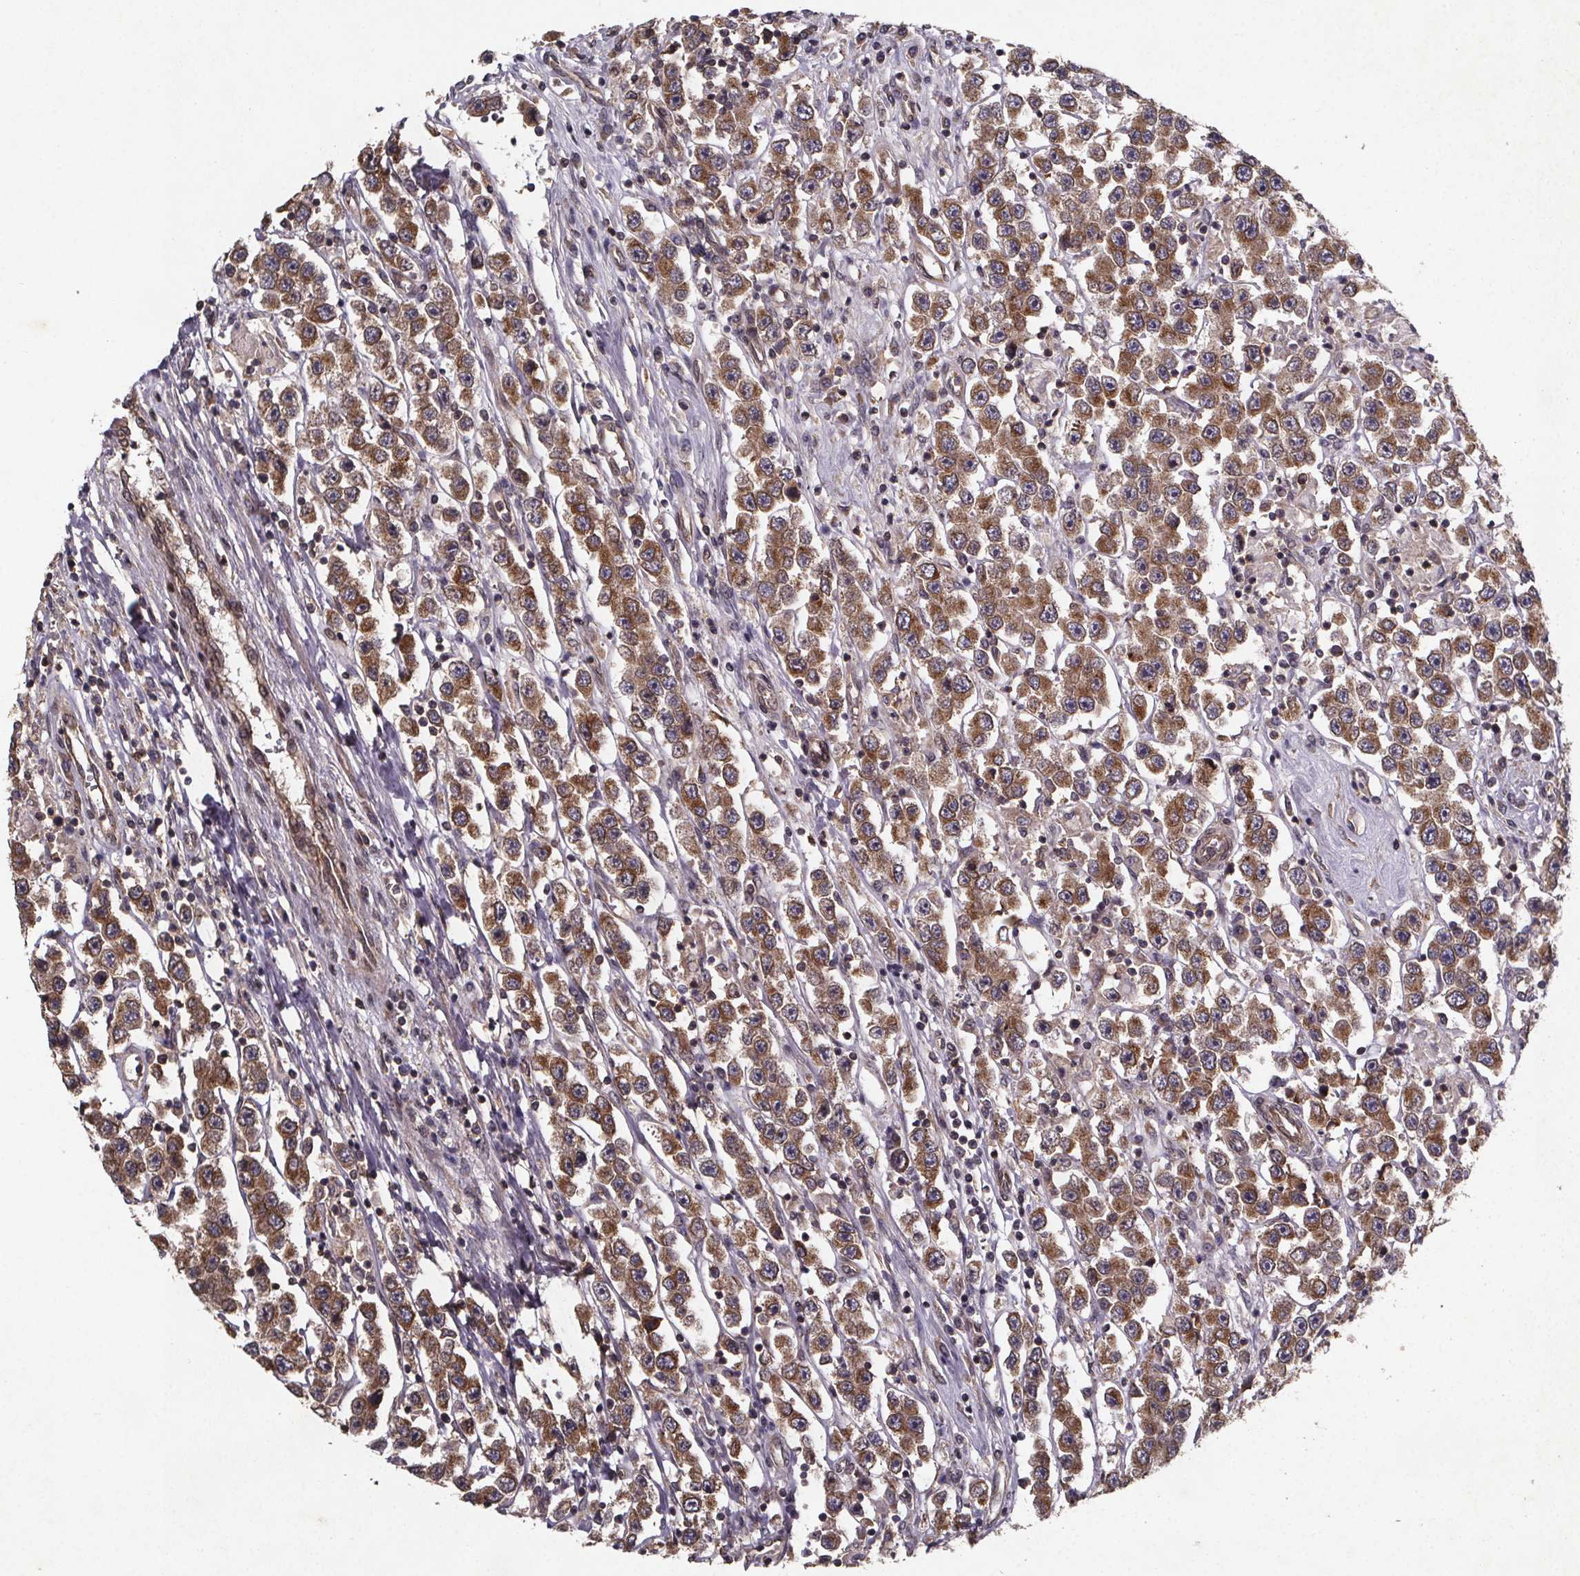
{"staining": {"intensity": "moderate", "quantity": ">75%", "location": "cytoplasmic/membranous"}, "tissue": "testis cancer", "cell_type": "Tumor cells", "image_type": "cancer", "snomed": [{"axis": "morphology", "description": "Seminoma, NOS"}, {"axis": "topography", "description": "Testis"}], "caption": "DAB immunohistochemical staining of testis cancer (seminoma) reveals moderate cytoplasmic/membranous protein staining in about >75% of tumor cells.", "gene": "PIERCE2", "patient": {"sex": "male", "age": 45}}